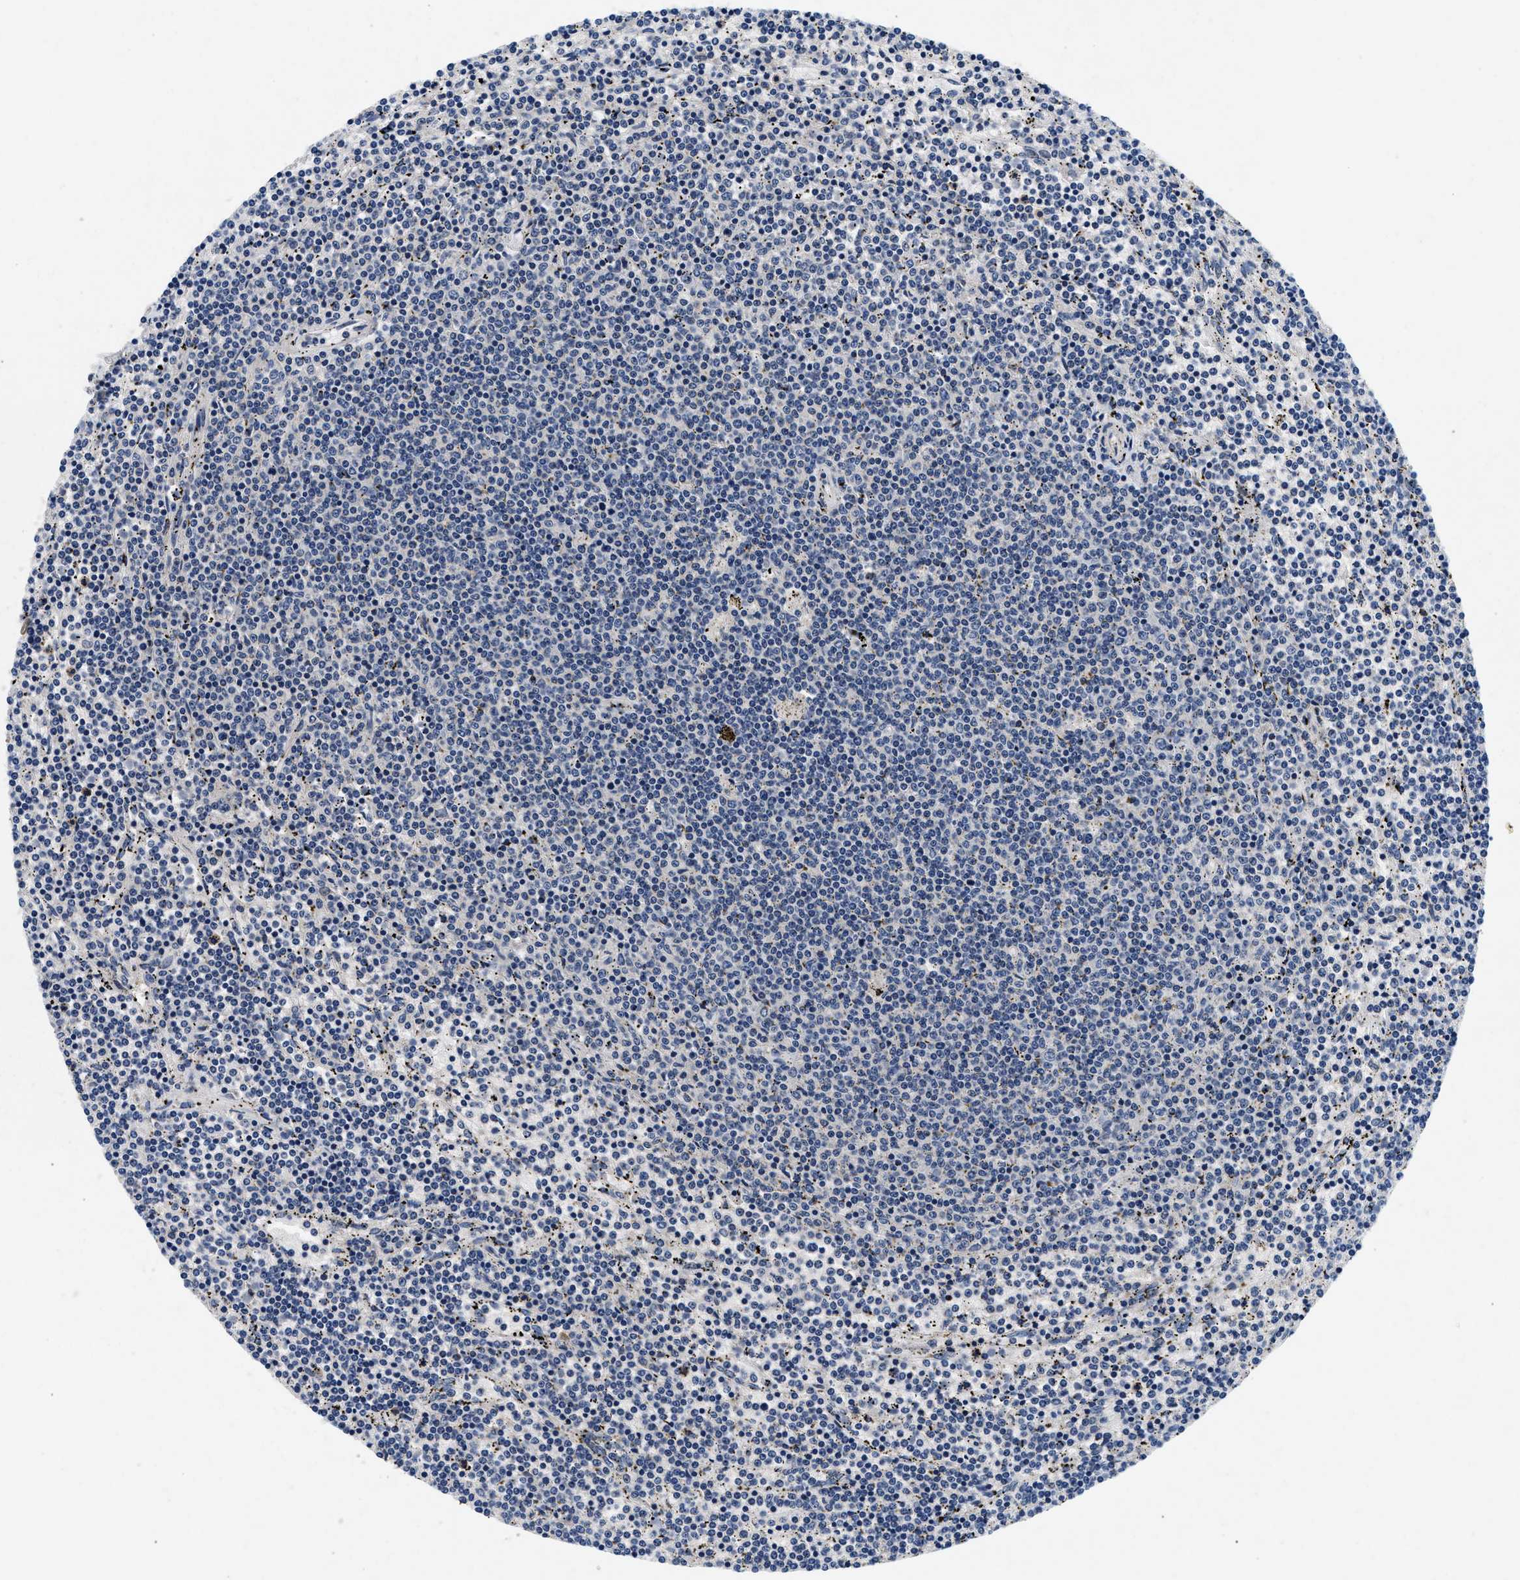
{"staining": {"intensity": "negative", "quantity": "none", "location": "none"}, "tissue": "lymphoma", "cell_type": "Tumor cells", "image_type": "cancer", "snomed": [{"axis": "morphology", "description": "Malignant lymphoma, non-Hodgkin's type, Low grade"}, {"axis": "topography", "description": "Spleen"}], "caption": "Tumor cells are negative for protein expression in human malignant lymphoma, non-Hodgkin's type (low-grade). (DAB immunohistochemistry (IHC) visualized using brightfield microscopy, high magnification).", "gene": "PDP1", "patient": {"sex": "female", "age": 50}}